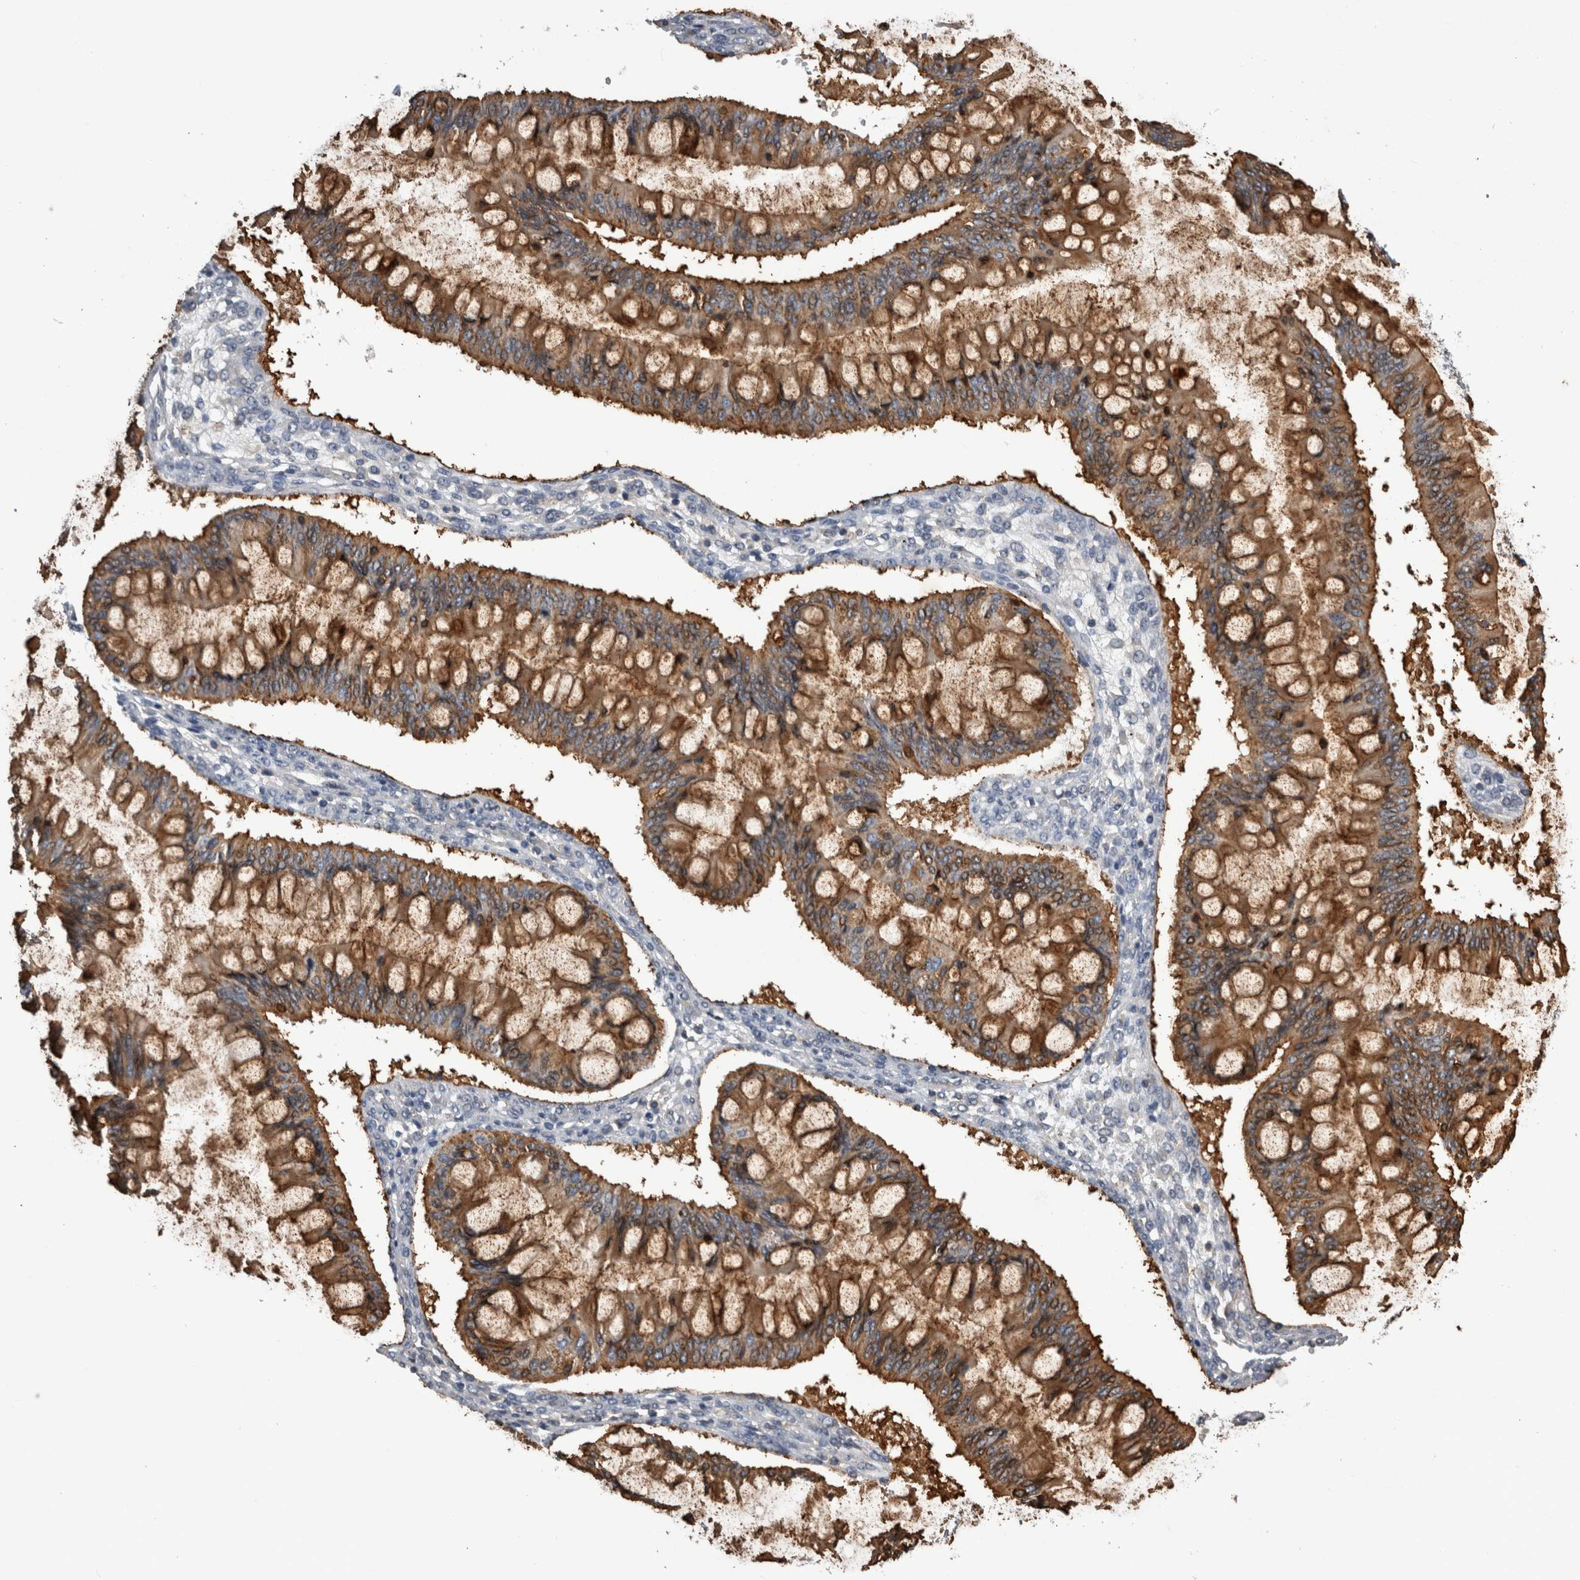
{"staining": {"intensity": "moderate", "quantity": ">75%", "location": "cytoplasmic/membranous"}, "tissue": "ovarian cancer", "cell_type": "Tumor cells", "image_type": "cancer", "snomed": [{"axis": "morphology", "description": "Cystadenocarcinoma, mucinous, NOS"}, {"axis": "topography", "description": "Ovary"}], "caption": "Immunohistochemical staining of human mucinous cystadenocarcinoma (ovarian) exhibits moderate cytoplasmic/membranous protein expression in approximately >75% of tumor cells.", "gene": "ANXA13", "patient": {"sex": "female", "age": 73}}